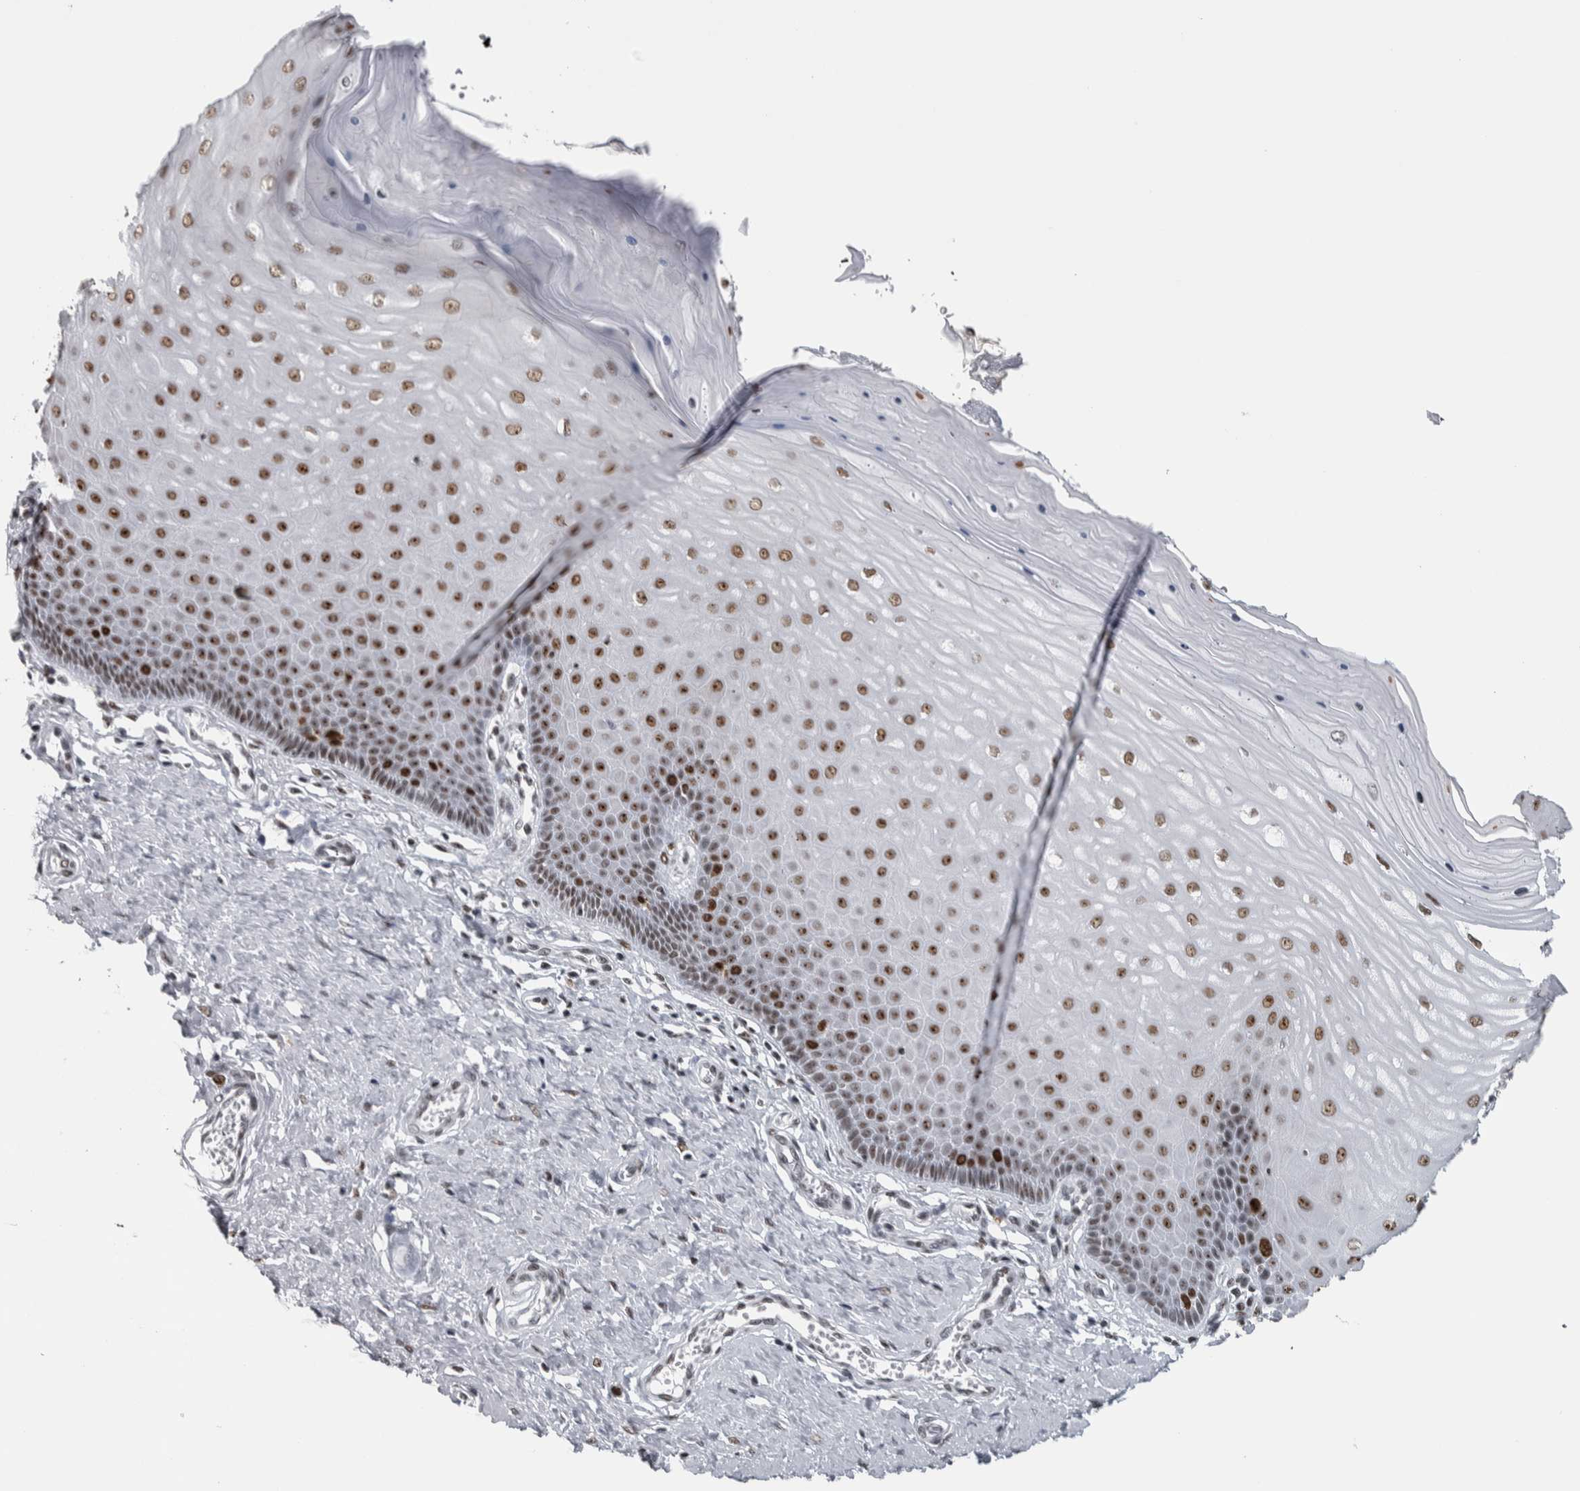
{"staining": {"intensity": "strong", "quantity": ">75%", "location": "nuclear"}, "tissue": "cervix", "cell_type": "Glandular cells", "image_type": "normal", "snomed": [{"axis": "morphology", "description": "Normal tissue, NOS"}, {"axis": "topography", "description": "Cervix"}], "caption": "Glandular cells show strong nuclear staining in approximately >75% of cells in unremarkable cervix. (Brightfield microscopy of DAB IHC at high magnification).", "gene": "TOP2B", "patient": {"sex": "female", "age": 55}}